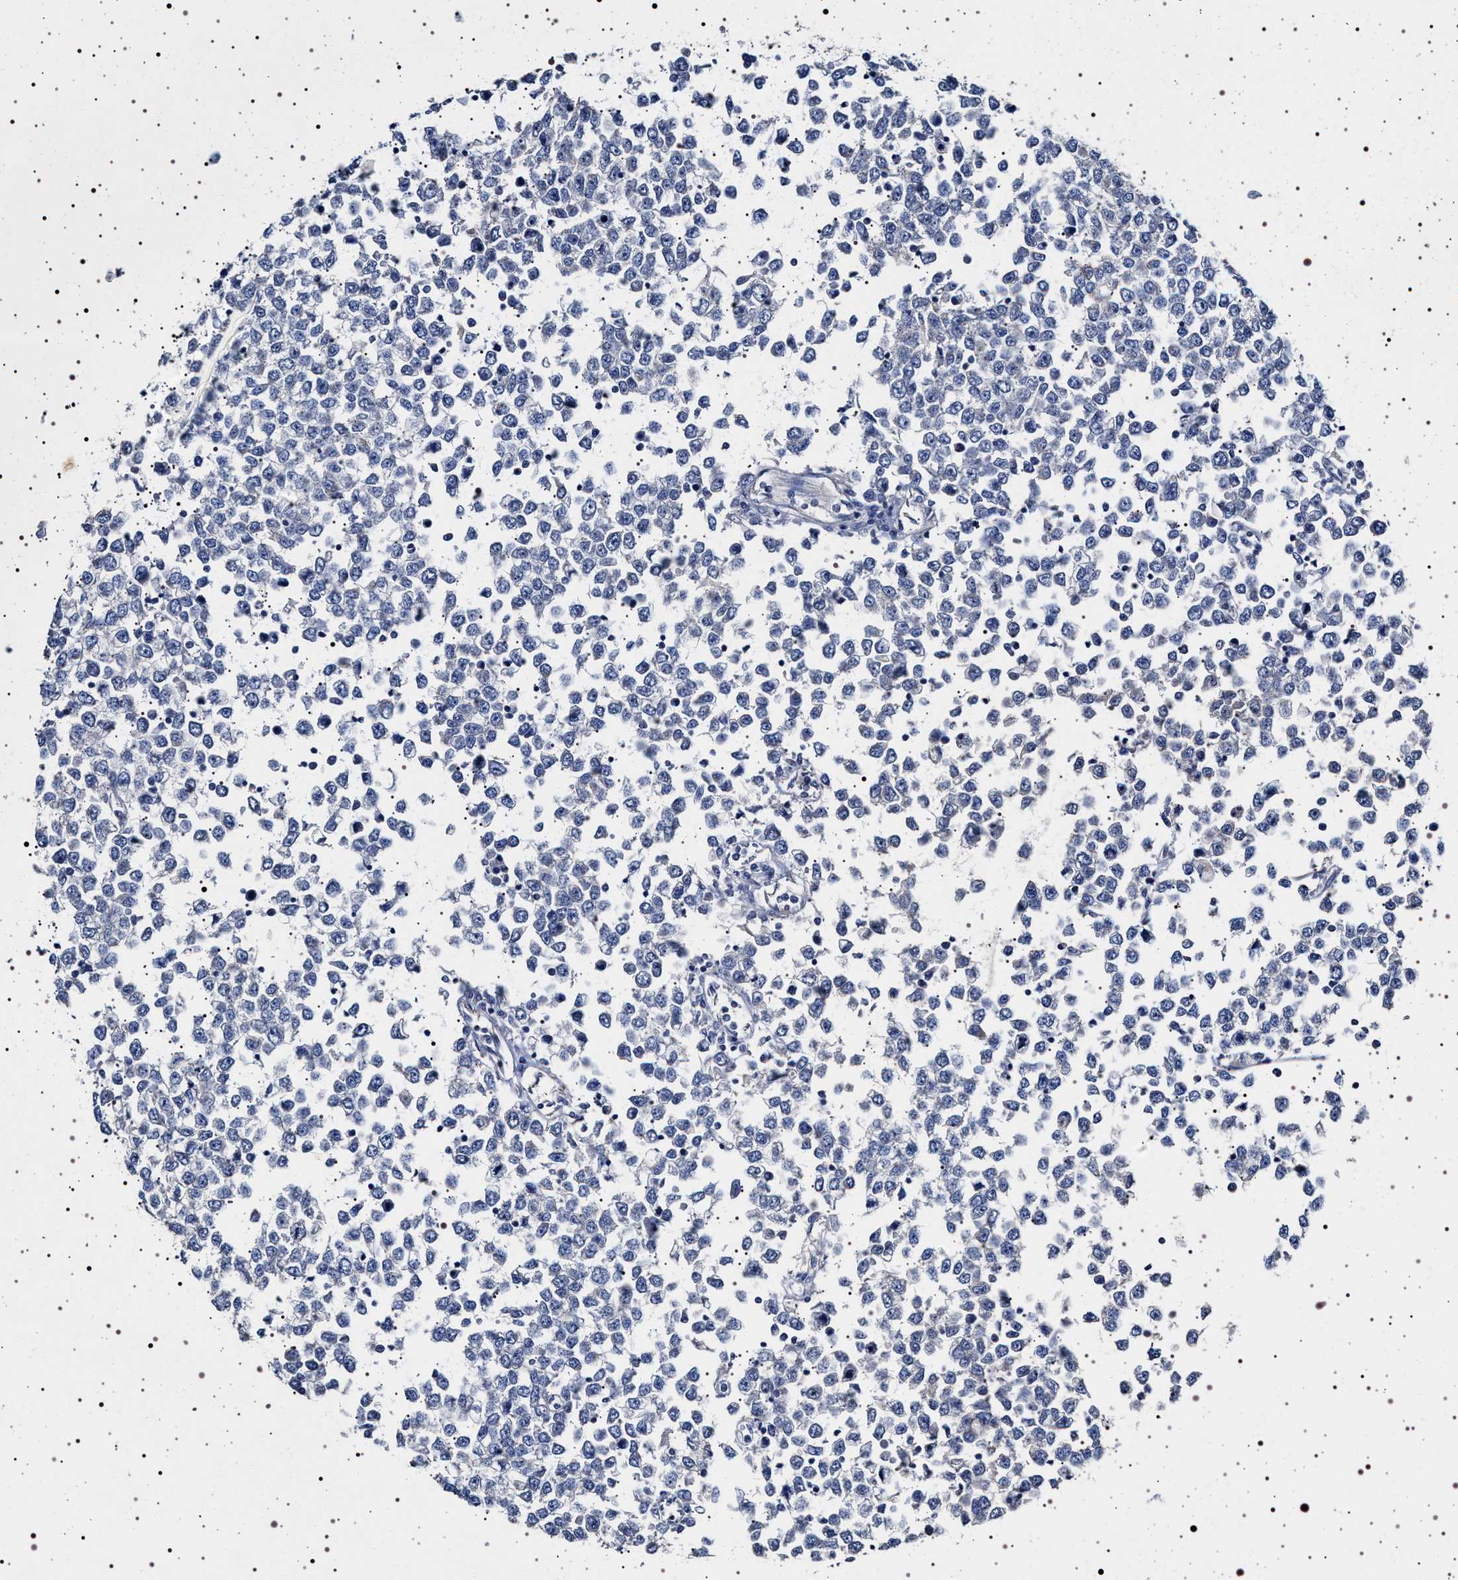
{"staining": {"intensity": "negative", "quantity": "none", "location": "none"}, "tissue": "testis cancer", "cell_type": "Tumor cells", "image_type": "cancer", "snomed": [{"axis": "morphology", "description": "Seminoma, NOS"}, {"axis": "topography", "description": "Testis"}], "caption": "High power microscopy histopathology image of an immunohistochemistry (IHC) micrograph of testis seminoma, revealing no significant staining in tumor cells.", "gene": "NAALADL2", "patient": {"sex": "male", "age": 65}}